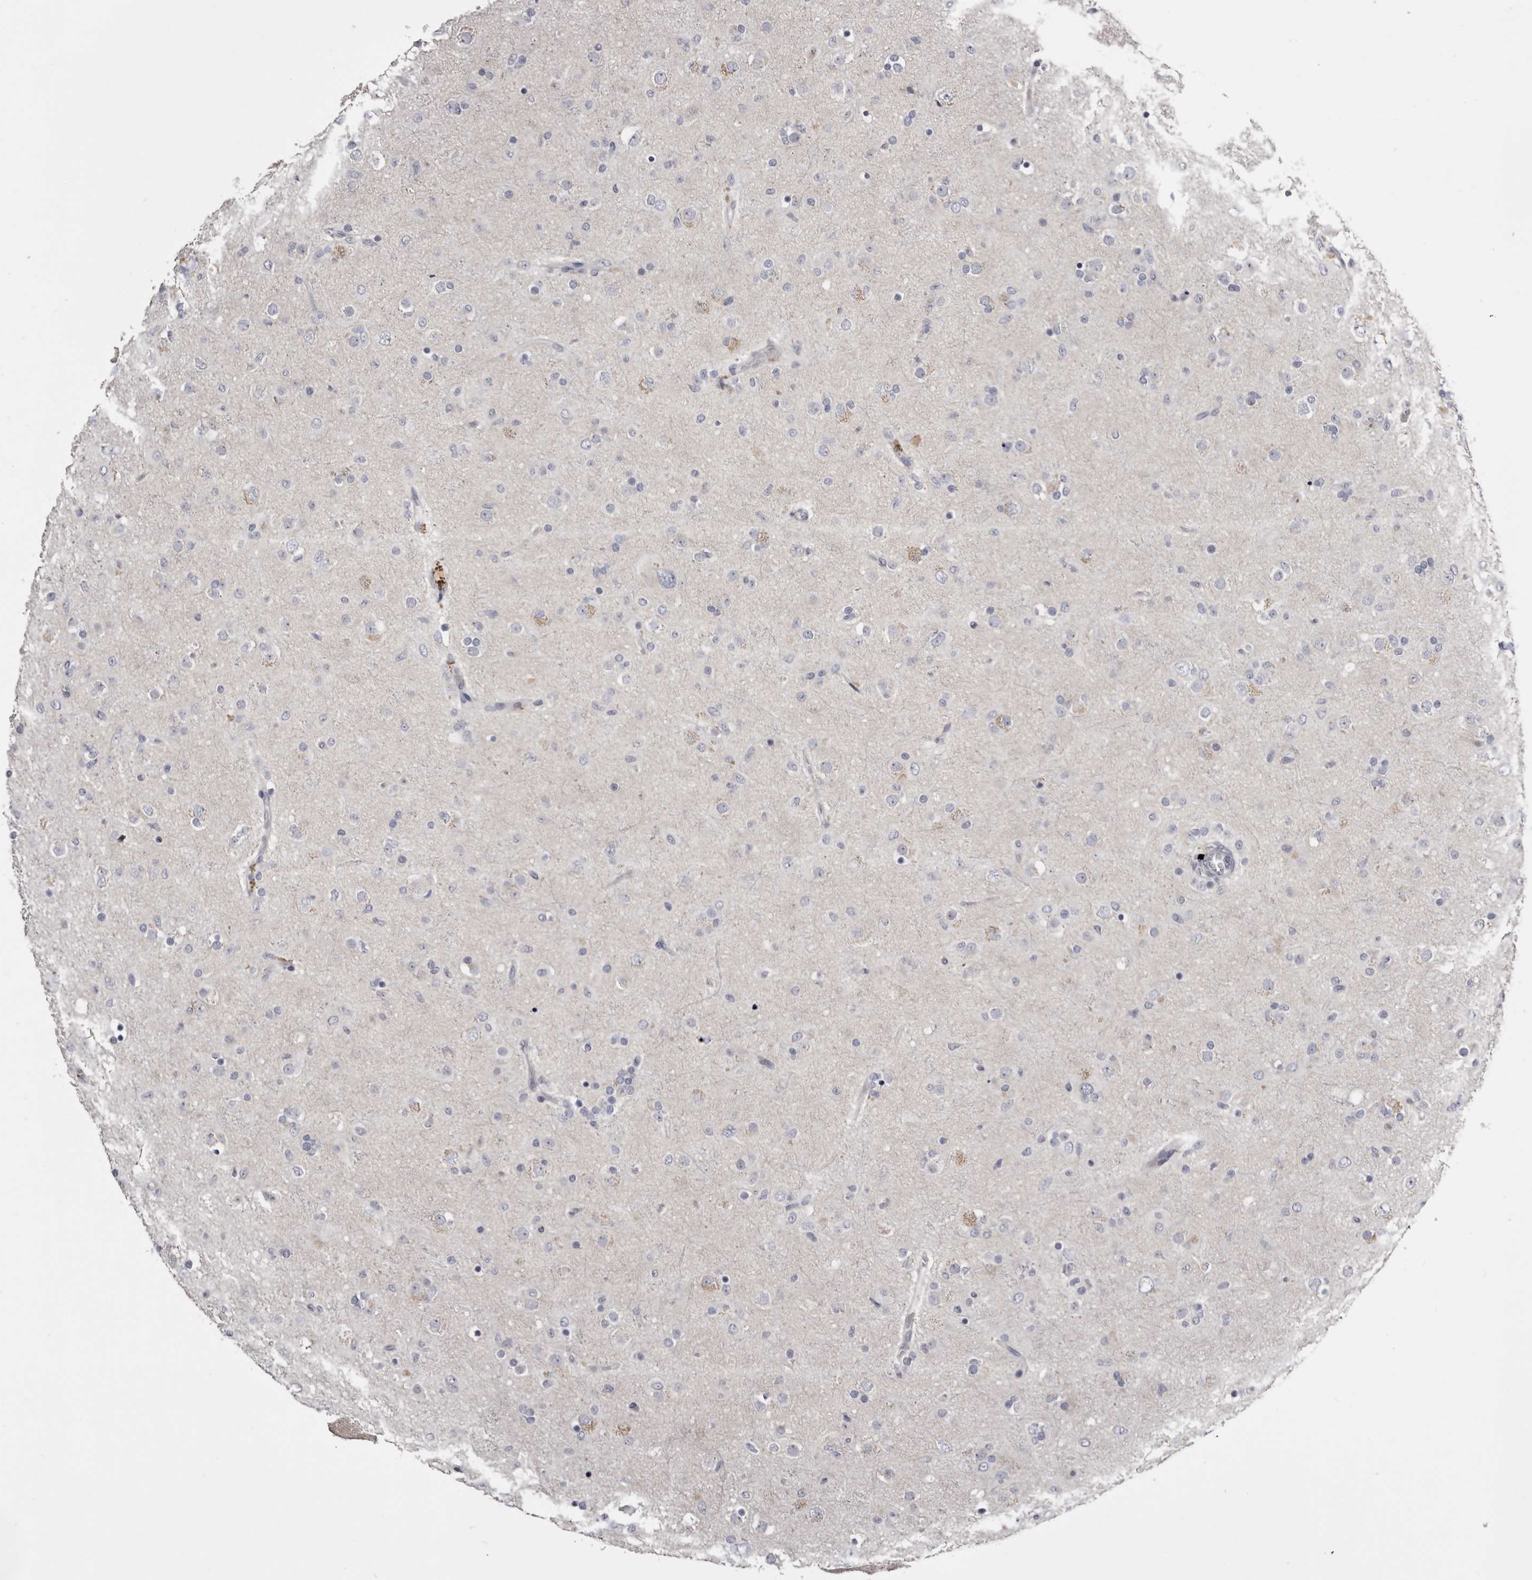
{"staining": {"intensity": "negative", "quantity": "none", "location": "none"}, "tissue": "glioma", "cell_type": "Tumor cells", "image_type": "cancer", "snomed": [{"axis": "morphology", "description": "Glioma, malignant, Low grade"}, {"axis": "topography", "description": "Brain"}], "caption": "Immunohistochemistry (IHC) histopathology image of neoplastic tissue: human malignant low-grade glioma stained with DAB (3,3'-diaminobenzidine) reveals no significant protein staining in tumor cells. Brightfield microscopy of IHC stained with DAB (3,3'-diaminobenzidine) (brown) and hematoxylin (blue), captured at high magnification.", "gene": "CASQ1", "patient": {"sex": "male", "age": 65}}